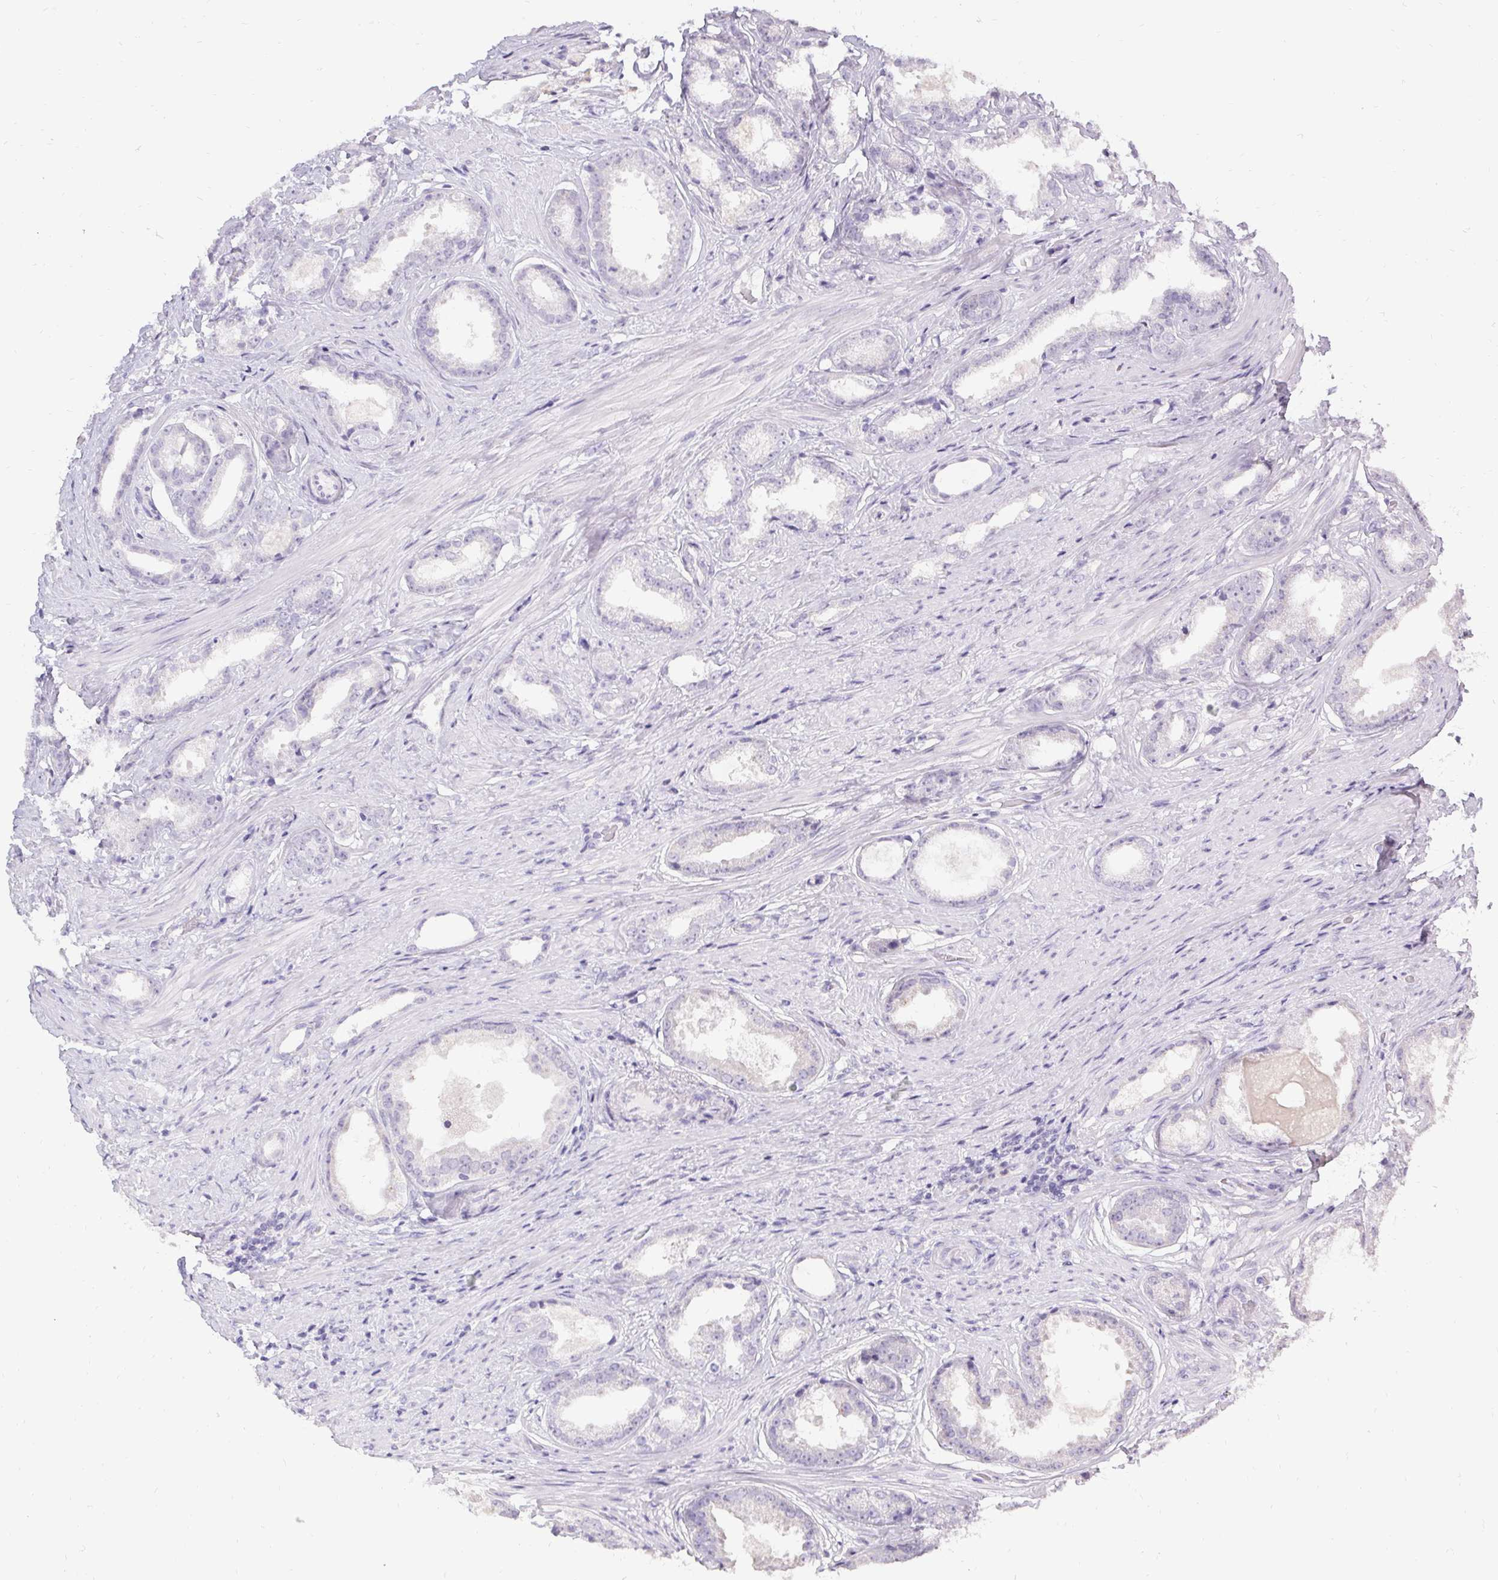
{"staining": {"intensity": "negative", "quantity": "none", "location": "none"}, "tissue": "prostate cancer", "cell_type": "Tumor cells", "image_type": "cancer", "snomed": [{"axis": "morphology", "description": "Adenocarcinoma, Low grade"}, {"axis": "topography", "description": "Prostate"}], "caption": "Immunohistochemistry histopathology image of neoplastic tissue: human adenocarcinoma (low-grade) (prostate) stained with DAB (3,3'-diaminobenzidine) exhibits no significant protein expression in tumor cells.", "gene": "PMEL", "patient": {"sex": "male", "age": 65}}